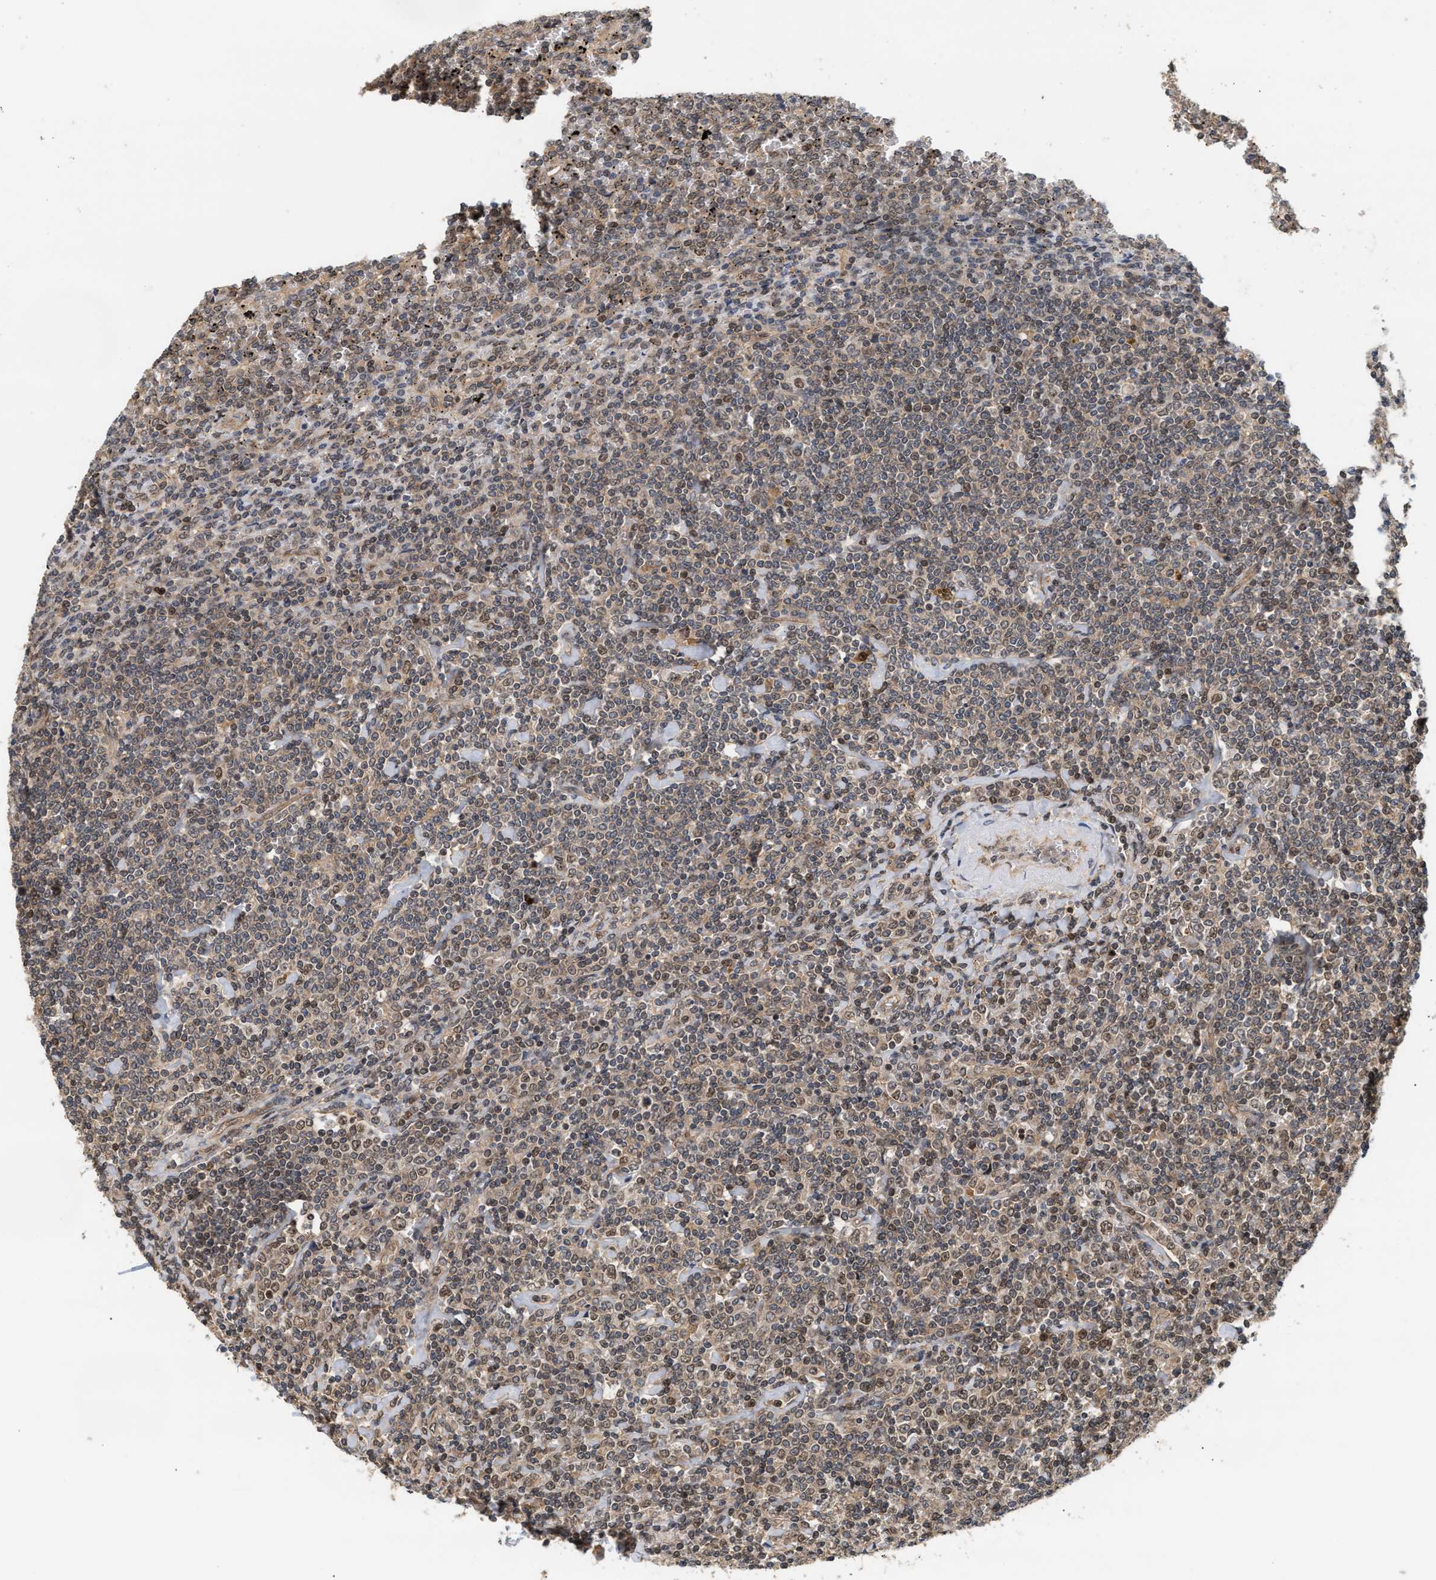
{"staining": {"intensity": "weak", "quantity": ">75%", "location": "cytoplasmic/membranous,nuclear"}, "tissue": "lymphoma", "cell_type": "Tumor cells", "image_type": "cancer", "snomed": [{"axis": "morphology", "description": "Malignant lymphoma, non-Hodgkin's type, Low grade"}, {"axis": "topography", "description": "Spleen"}], "caption": "Low-grade malignant lymphoma, non-Hodgkin's type tissue displays weak cytoplasmic/membranous and nuclear expression in approximately >75% of tumor cells", "gene": "ABHD5", "patient": {"sex": "female", "age": 19}}